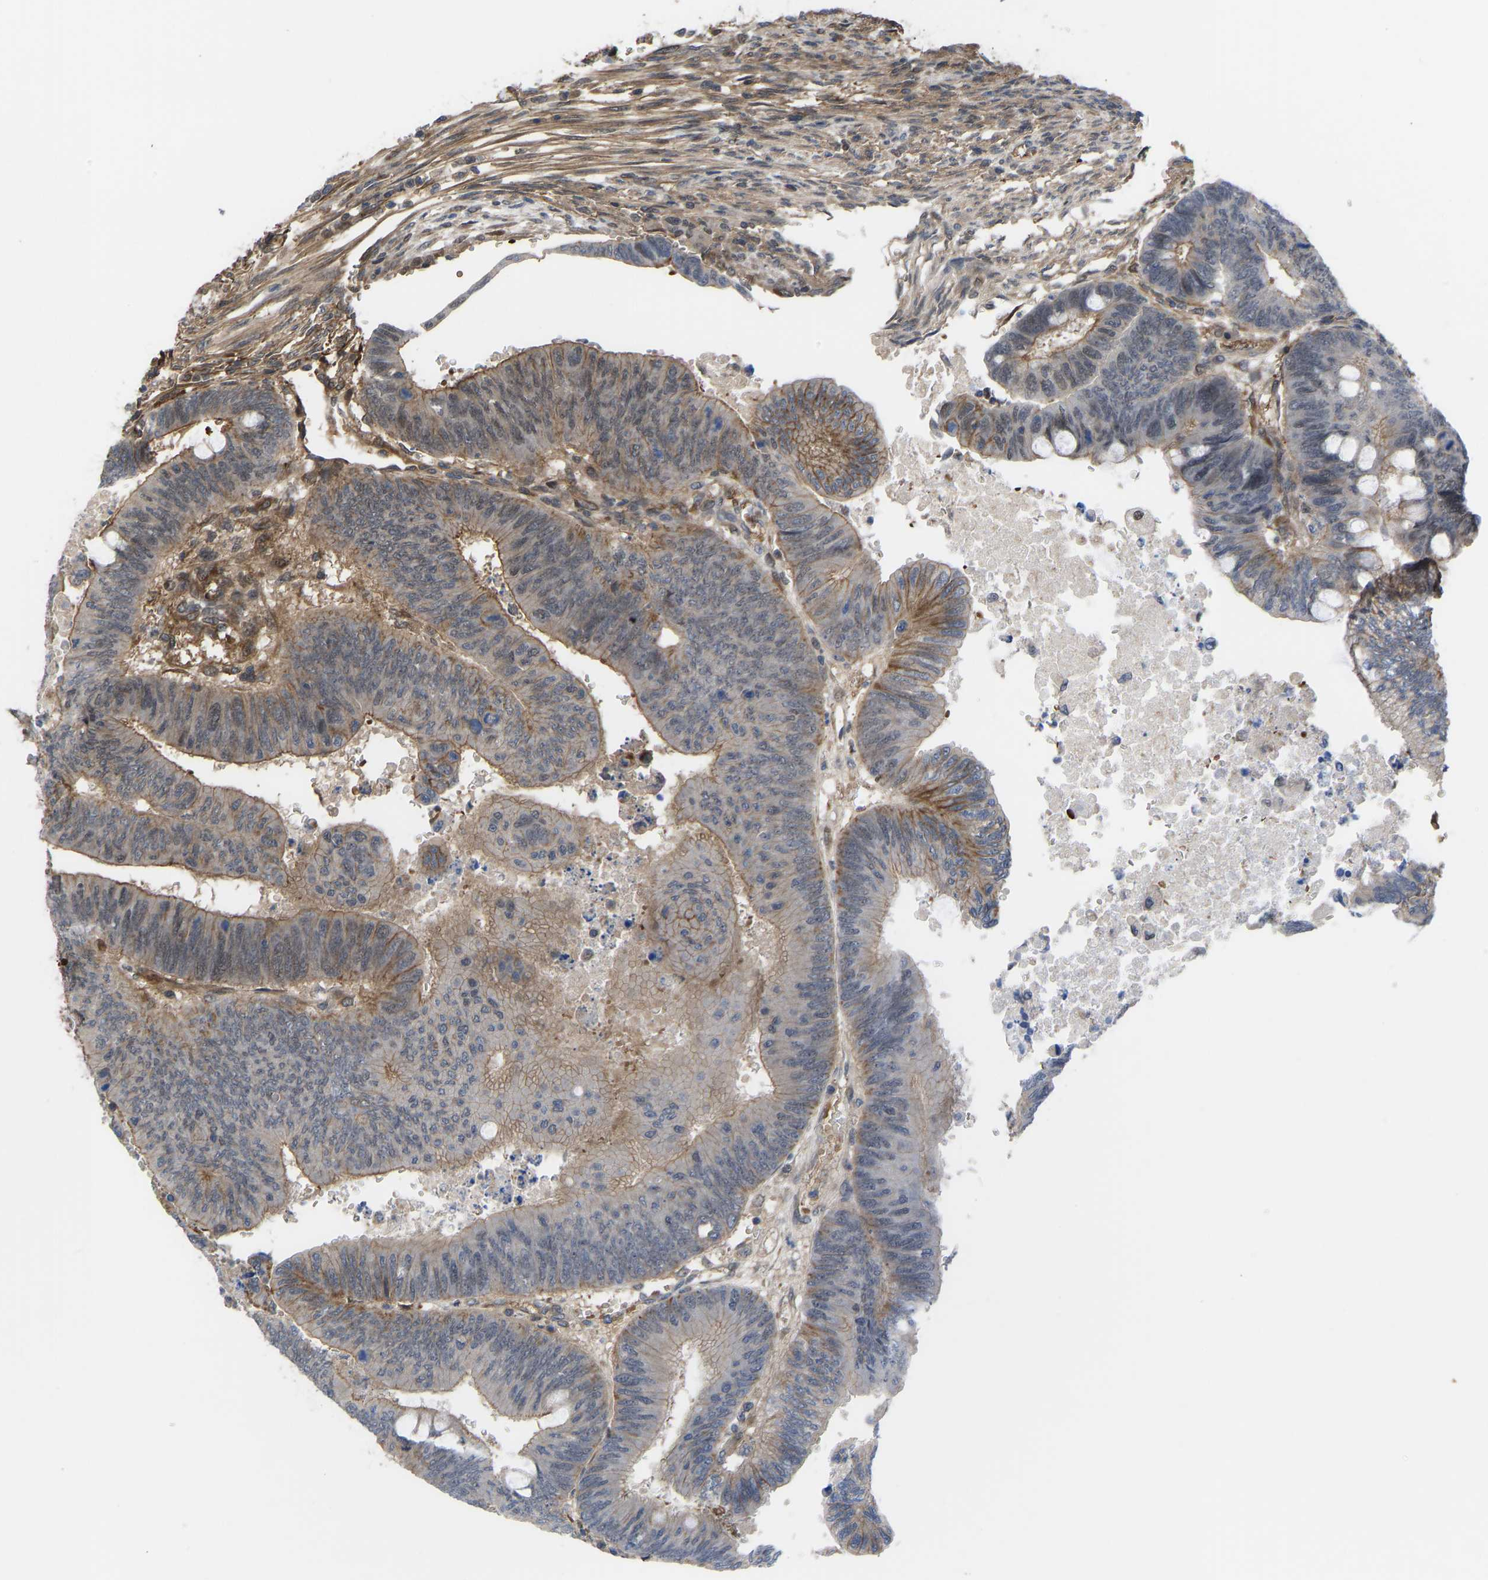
{"staining": {"intensity": "moderate", "quantity": "25%-75%", "location": "cytoplasmic/membranous"}, "tissue": "colorectal cancer", "cell_type": "Tumor cells", "image_type": "cancer", "snomed": [{"axis": "morphology", "description": "Normal tissue, NOS"}, {"axis": "morphology", "description": "Adenocarcinoma, NOS"}, {"axis": "topography", "description": "Rectum"}, {"axis": "topography", "description": "Peripheral nerve tissue"}], "caption": "The immunohistochemical stain shows moderate cytoplasmic/membranous positivity in tumor cells of colorectal cancer tissue.", "gene": "CYP7B1", "patient": {"sex": "male", "age": 92}}